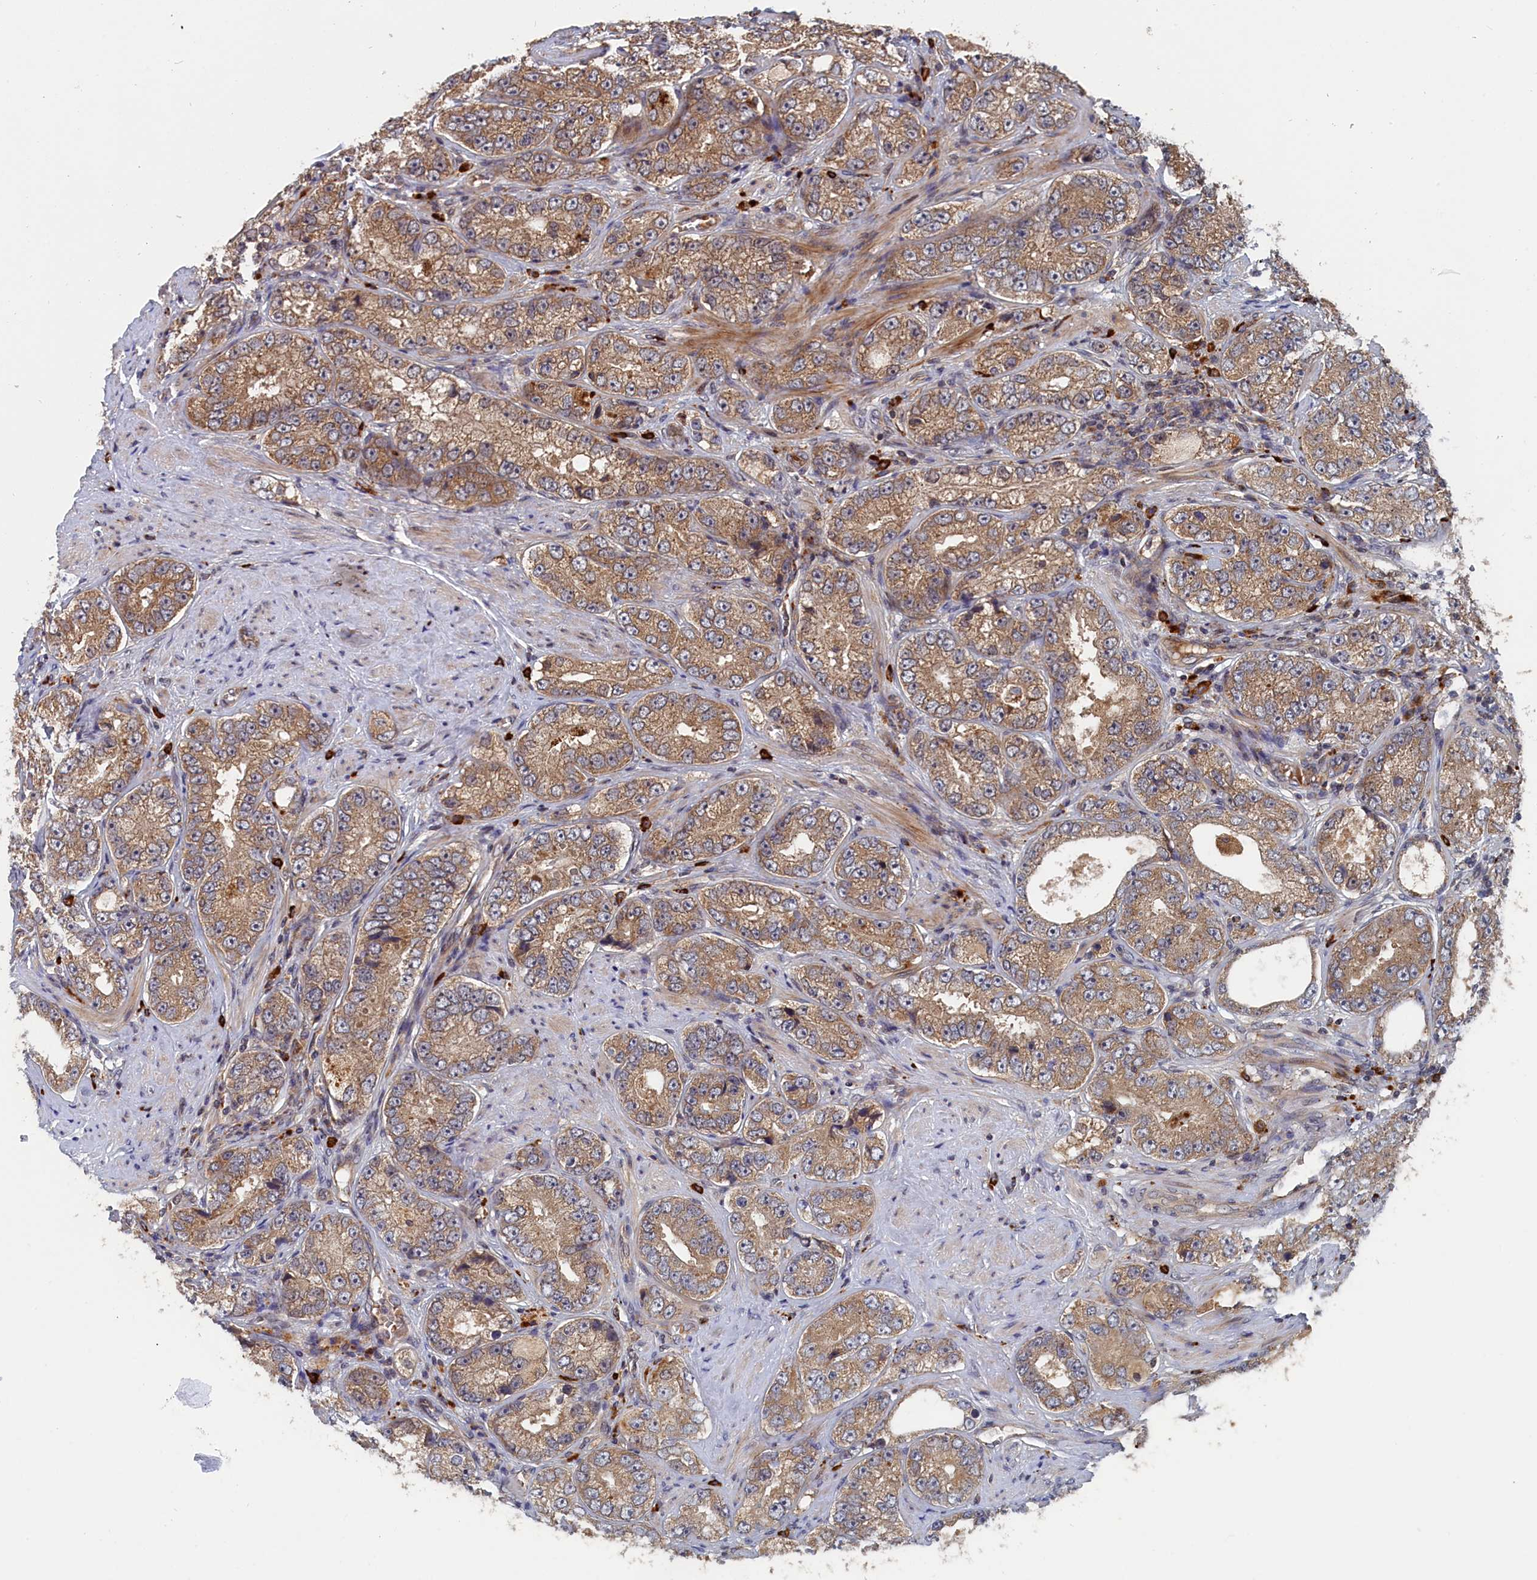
{"staining": {"intensity": "moderate", "quantity": ">75%", "location": "cytoplasmic/membranous"}, "tissue": "prostate cancer", "cell_type": "Tumor cells", "image_type": "cancer", "snomed": [{"axis": "morphology", "description": "Adenocarcinoma, High grade"}, {"axis": "topography", "description": "Prostate"}], "caption": "Prostate adenocarcinoma (high-grade) was stained to show a protein in brown. There is medium levels of moderate cytoplasmic/membranous expression in approximately >75% of tumor cells.", "gene": "TRAPPC2L", "patient": {"sex": "male", "age": 56}}